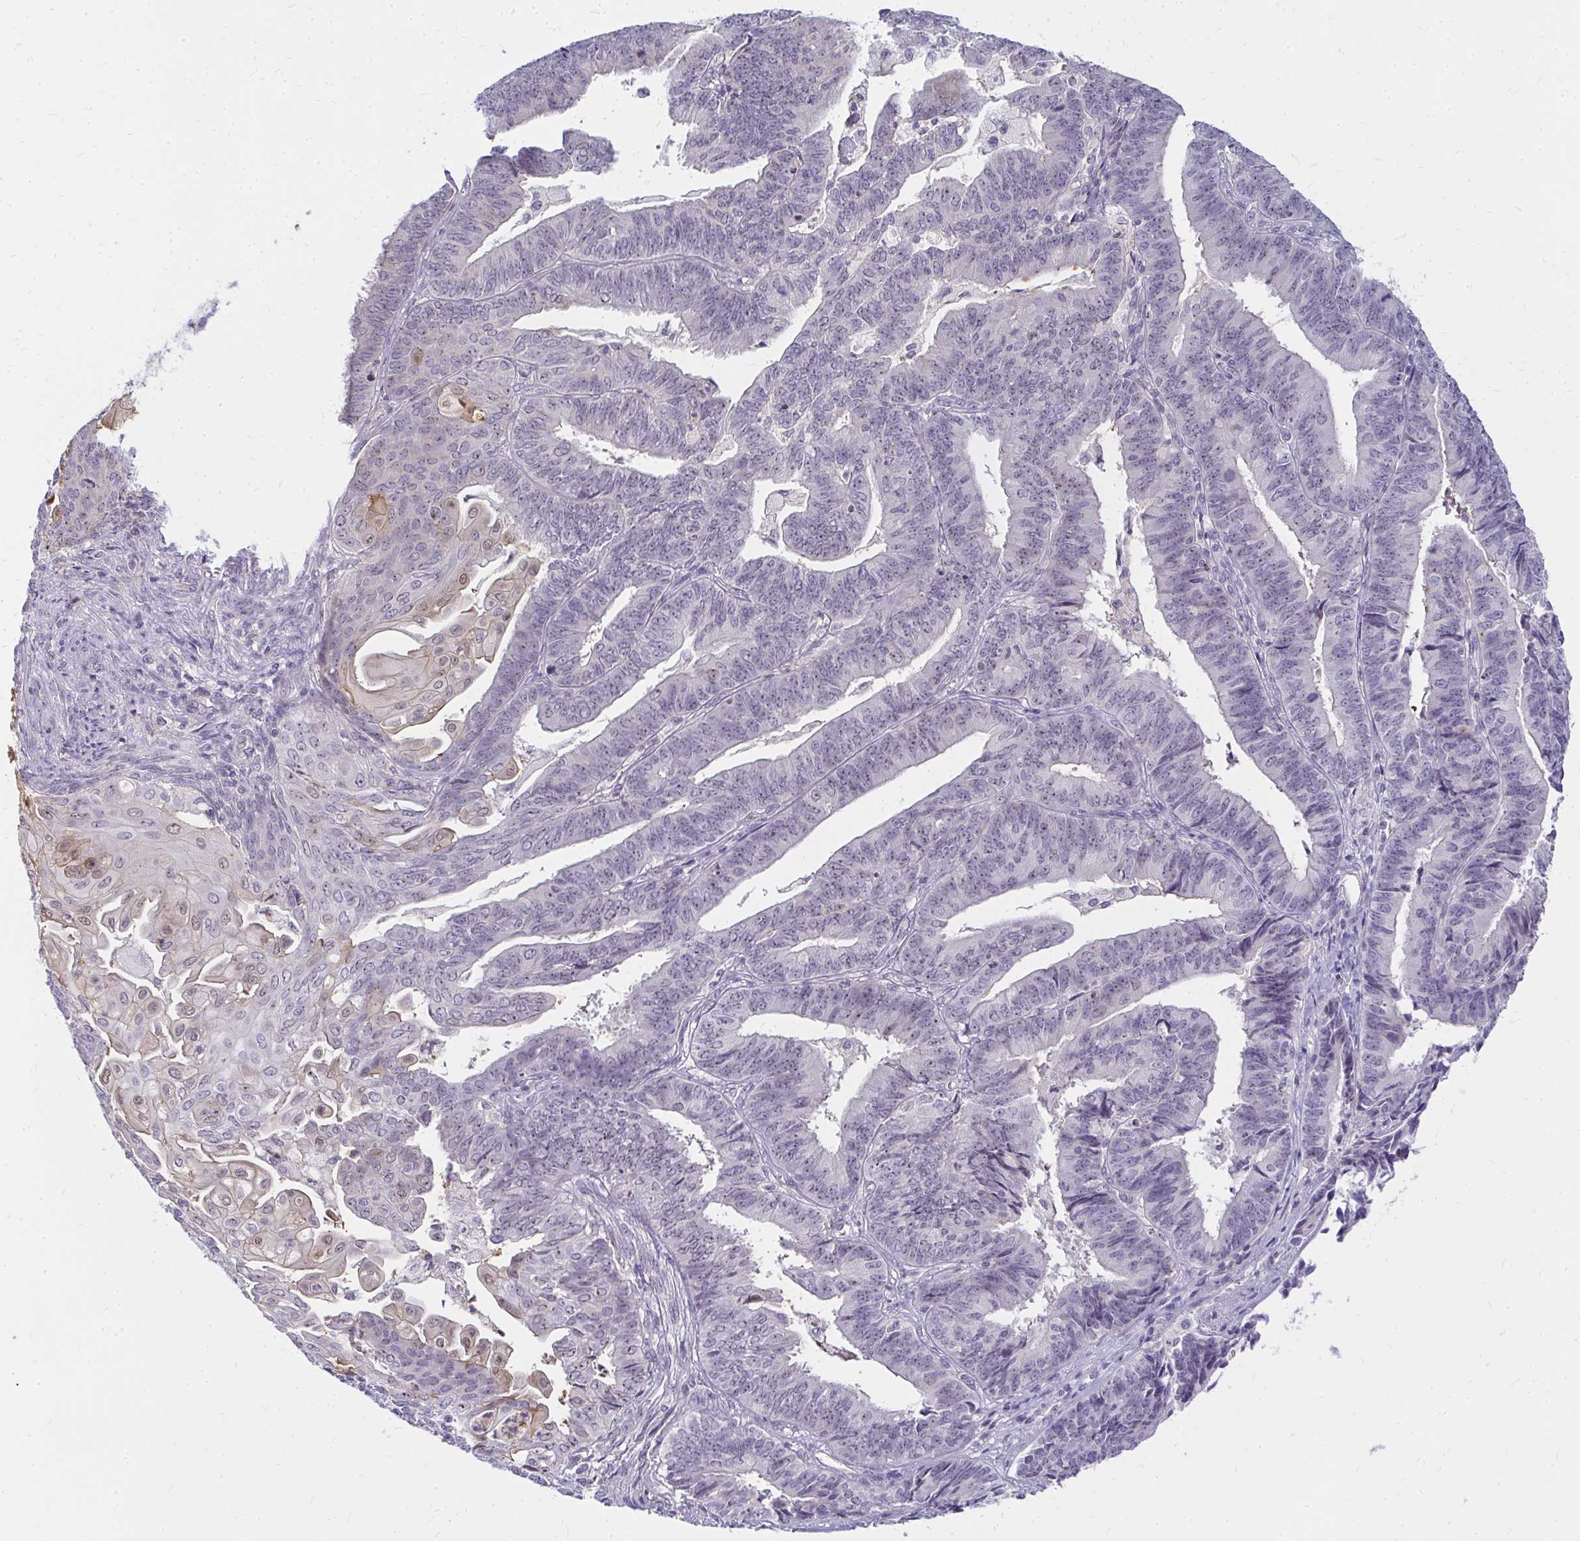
{"staining": {"intensity": "weak", "quantity": "<25%", "location": "nuclear"}, "tissue": "endometrial cancer", "cell_type": "Tumor cells", "image_type": "cancer", "snomed": [{"axis": "morphology", "description": "Adenocarcinoma, NOS"}, {"axis": "topography", "description": "Endometrium"}], "caption": "A high-resolution micrograph shows IHC staining of endometrial cancer, which shows no significant expression in tumor cells.", "gene": "FAM9A", "patient": {"sex": "female", "age": 73}}